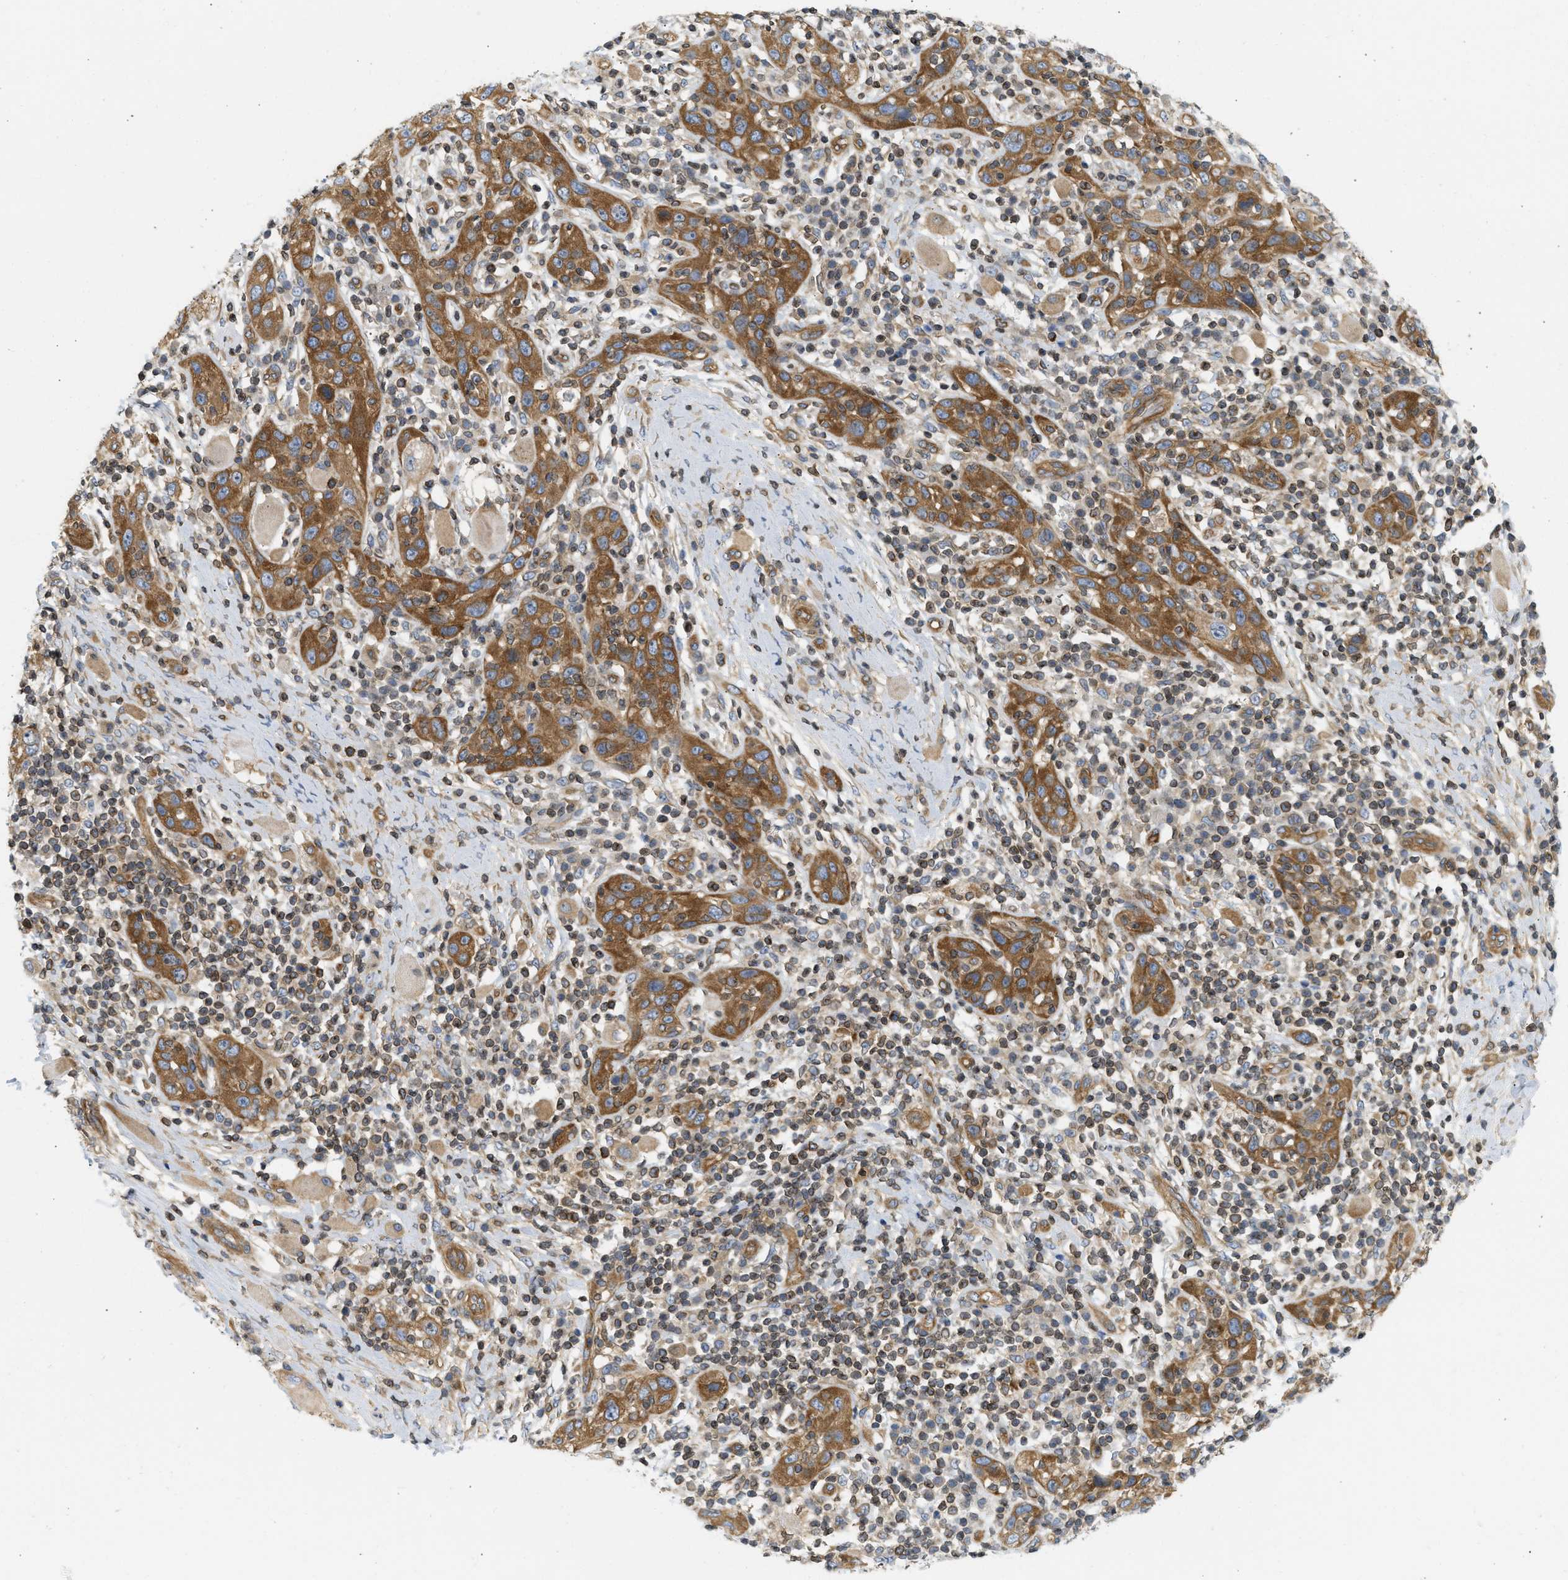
{"staining": {"intensity": "strong", "quantity": ">75%", "location": "cytoplasmic/membranous"}, "tissue": "skin cancer", "cell_type": "Tumor cells", "image_type": "cancer", "snomed": [{"axis": "morphology", "description": "Squamous cell carcinoma, NOS"}, {"axis": "topography", "description": "Skin"}], "caption": "Immunohistochemistry image of neoplastic tissue: skin cancer (squamous cell carcinoma) stained using IHC shows high levels of strong protein expression localized specifically in the cytoplasmic/membranous of tumor cells, appearing as a cytoplasmic/membranous brown color.", "gene": "STRN", "patient": {"sex": "female", "age": 88}}